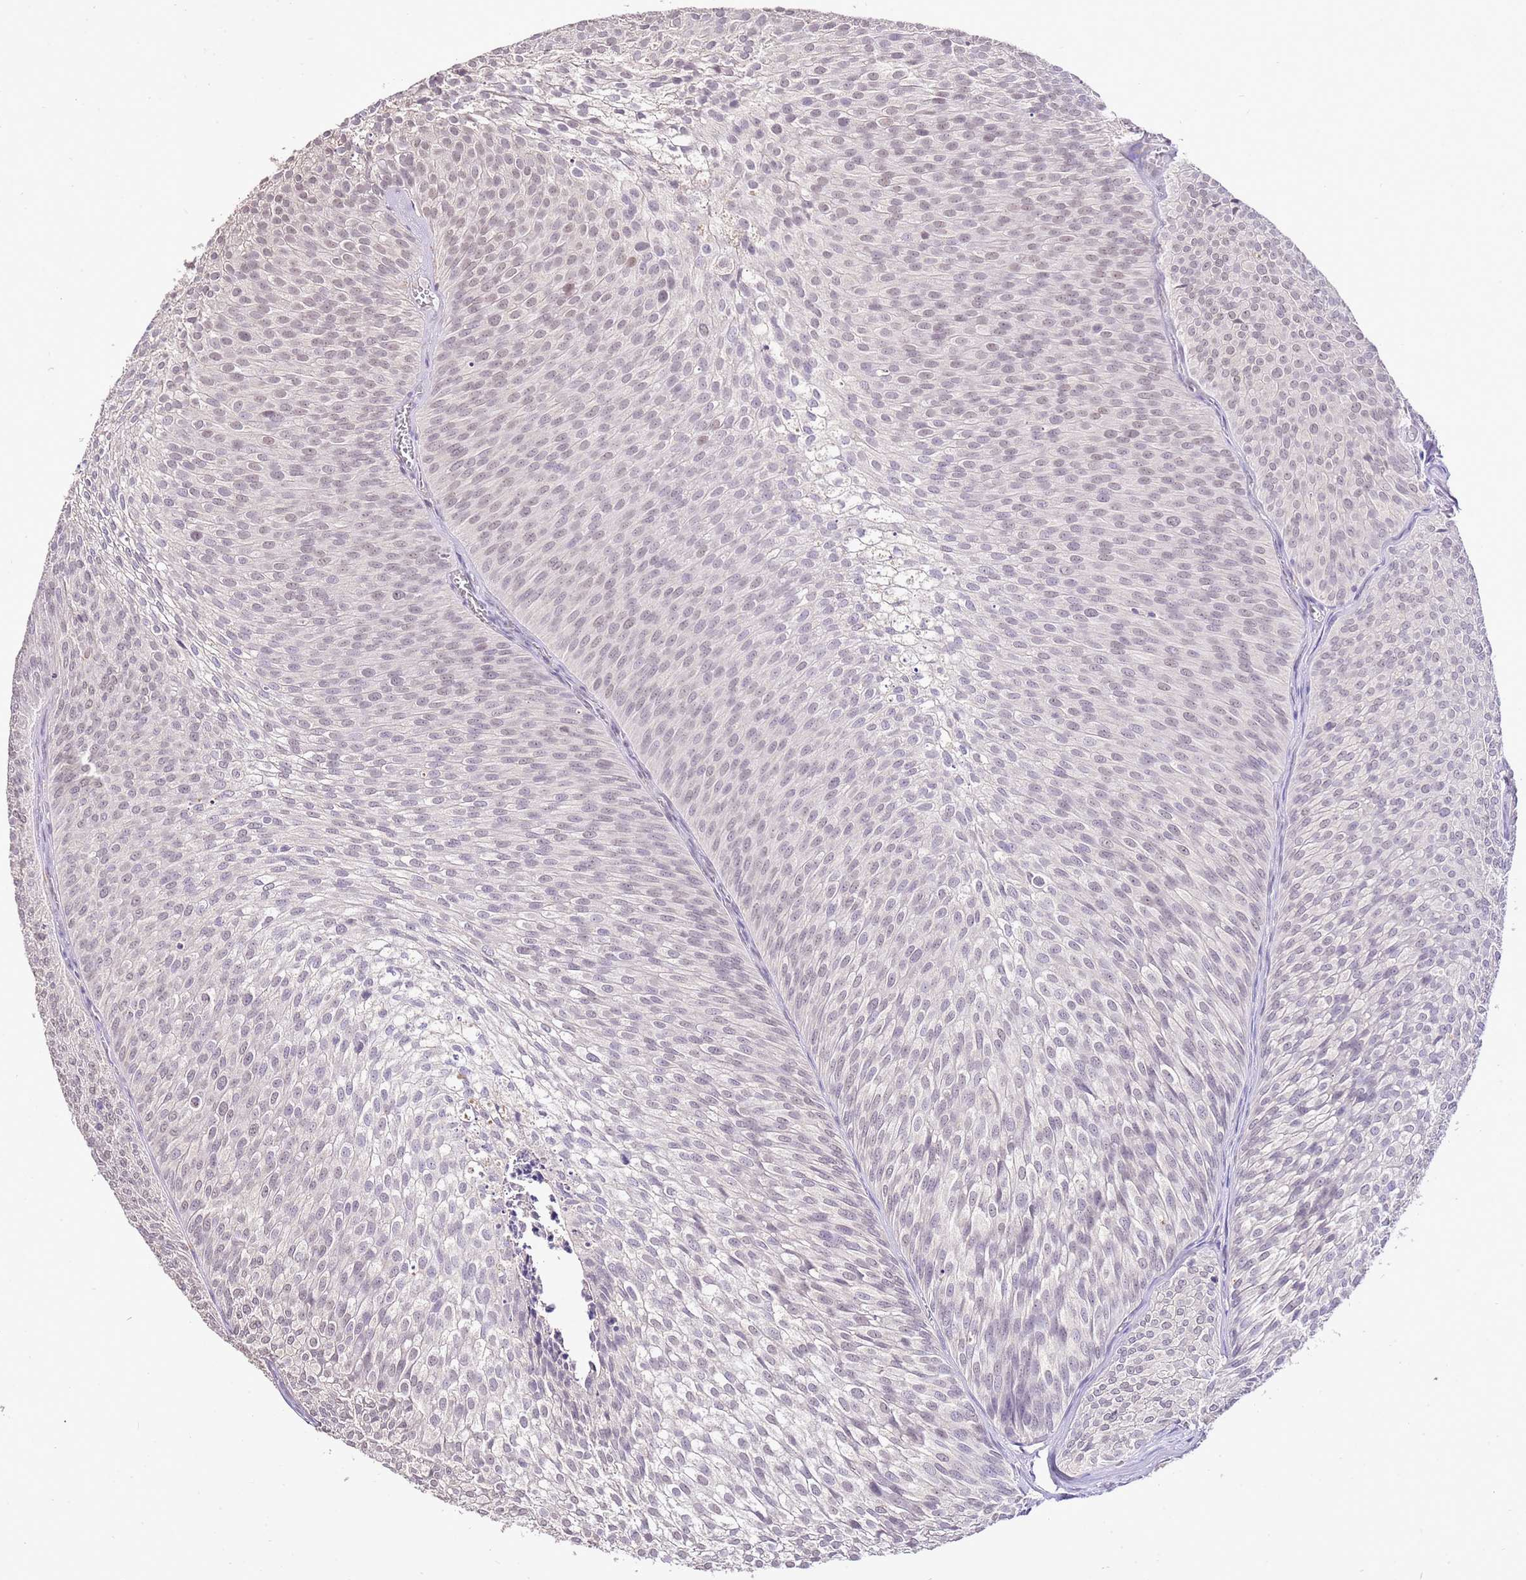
{"staining": {"intensity": "weak", "quantity": ">75%", "location": "nuclear"}, "tissue": "urothelial cancer", "cell_type": "Tumor cells", "image_type": "cancer", "snomed": [{"axis": "morphology", "description": "Urothelial carcinoma, Low grade"}, {"axis": "topography", "description": "Urinary bladder"}], "caption": "A low amount of weak nuclear expression is seen in approximately >75% of tumor cells in urothelial carcinoma (low-grade) tissue.", "gene": "IZUMO4", "patient": {"sex": "male", "age": 91}}